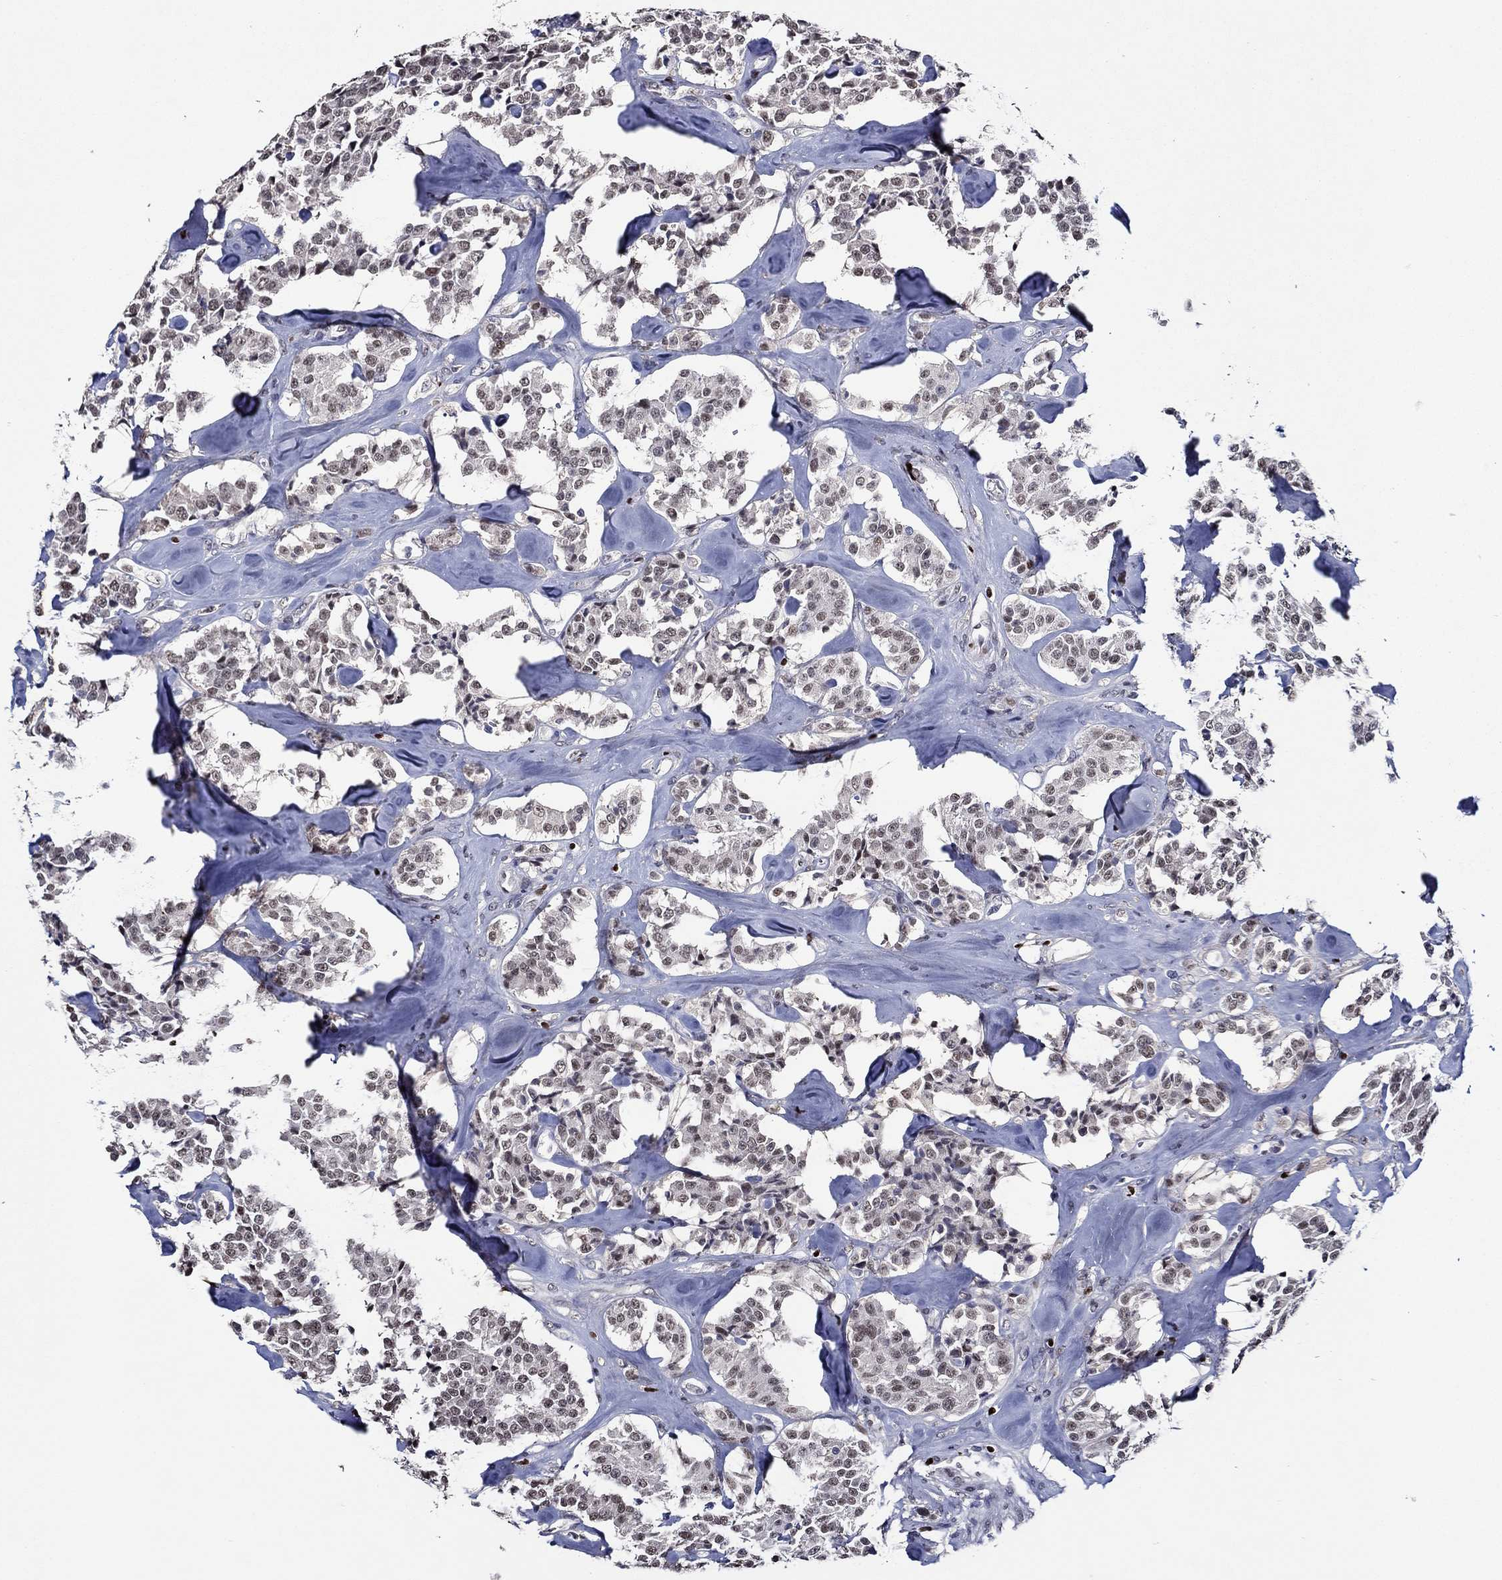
{"staining": {"intensity": "weak", "quantity": ">75%", "location": "nuclear"}, "tissue": "carcinoid", "cell_type": "Tumor cells", "image_type": "cancer", "snomed": [{"axis": "morphology", "description": "Carcinoid, malignant, NOS"}, {"axis": "topography", "description": "Pancreas"}], "caption": "Immunohistochemistry (IHC) of carcinoid exhibits low levels of weak nuclear positivity in approximately >75% of tumor cells. (Stains: DAB (3,3'-diaminobenzidine) in brown, nuclei in blue, Microscopy: brightfield microscopy at high magnification).", "gene": "GATA2", "patient": {"sex": "male", "age": 41}}